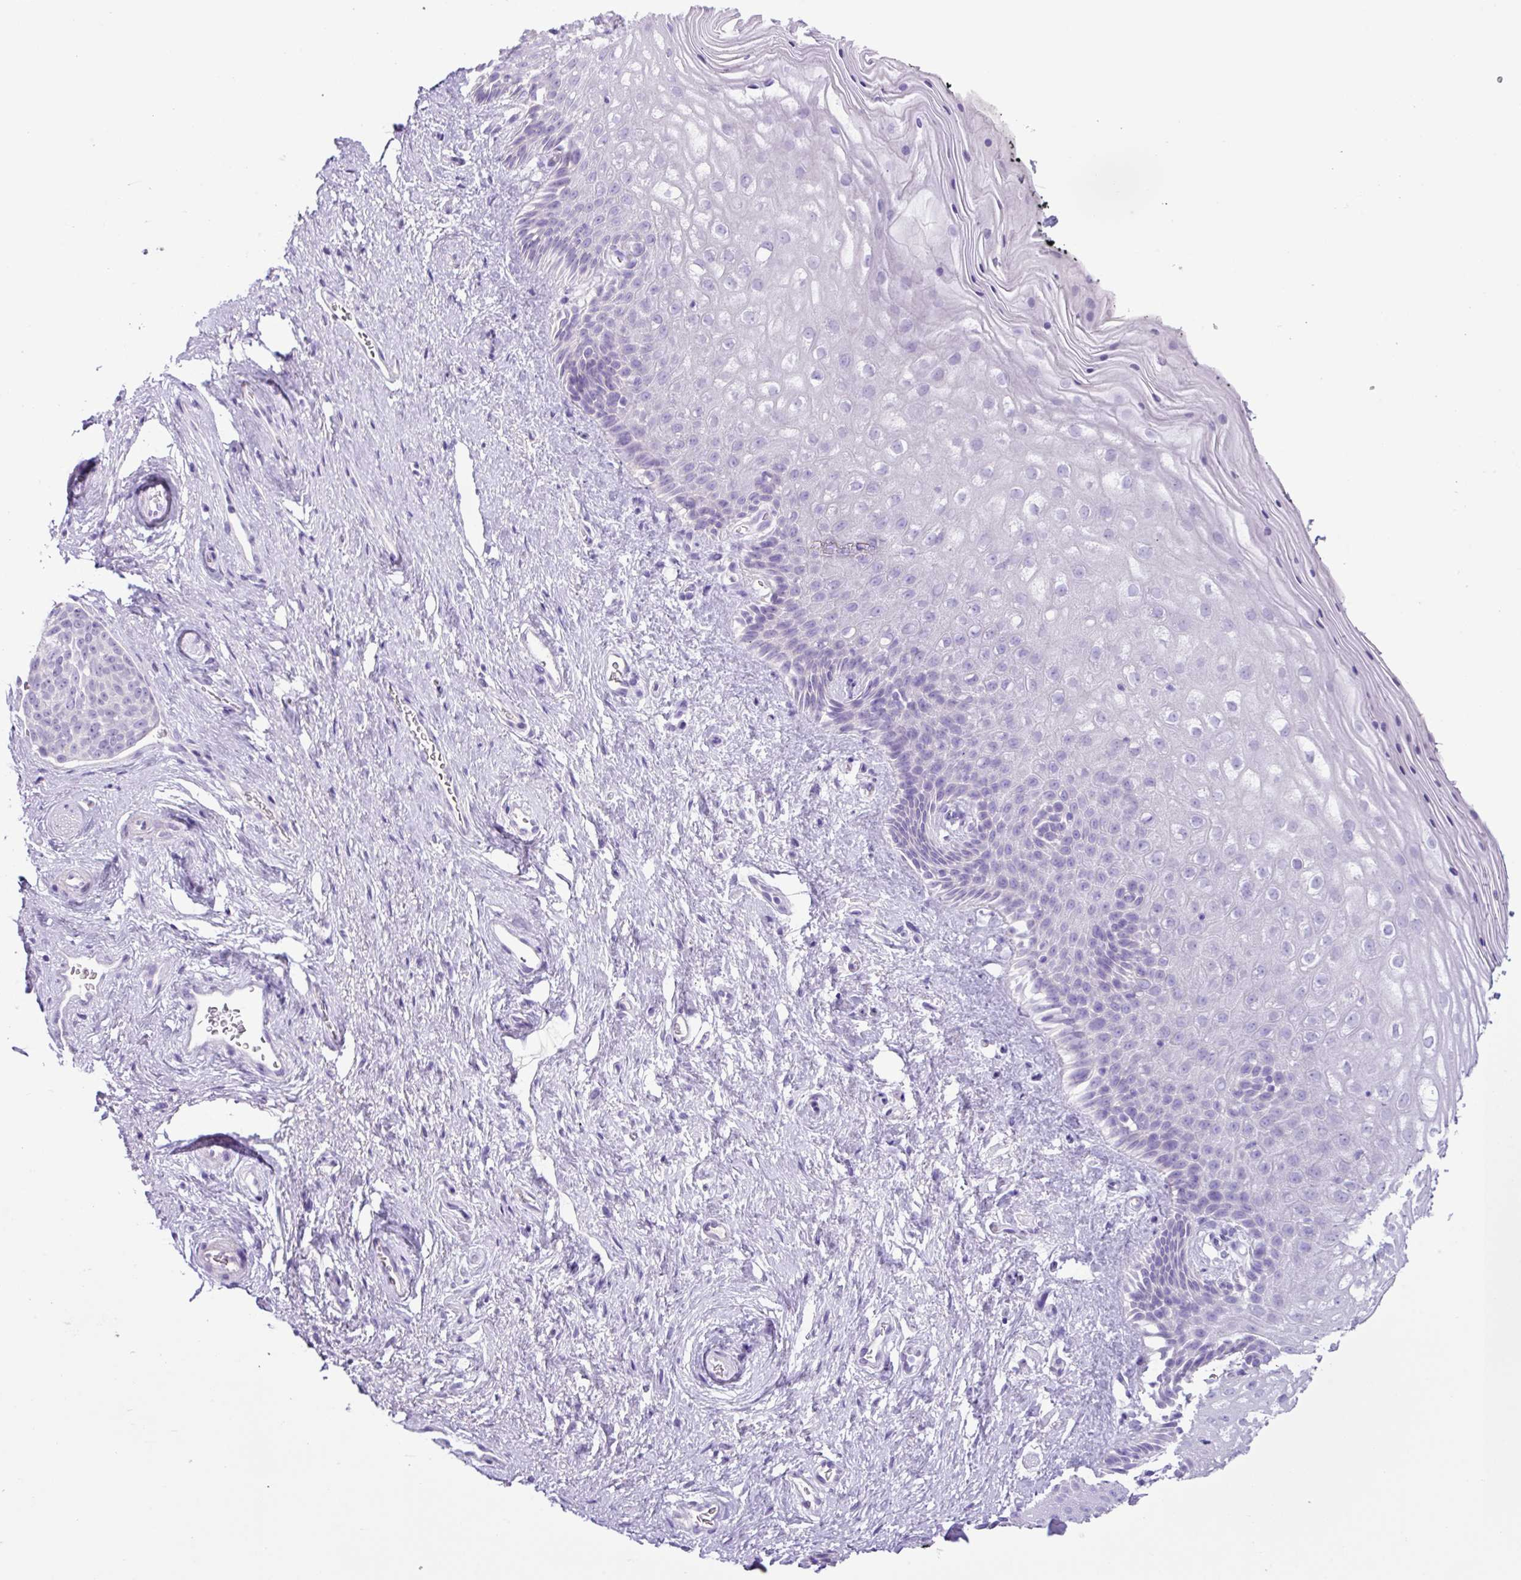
{"staining": {"intensity": "negative", "quantity": "none", "location": "none"}, "tissue": "vagina", "cell_type": "Squamous epithelial cells", "image_type": "normal", "snomed": [{"axis": "morphology", "description": "Normal tissue, NOS"}, {"axis": "topography", "description": "Vagina"}], "caption": "This is a micrograph of IHC staining of benign vagina, which shows no expression in squamous epithelial cells. (Stains: DAB IHC with hematoxylin counter stain, Microscopy: brightfield microscopy at high magnification).", "gene": "CYSTM1", "patient": {"sex": "female", "age": 47}}